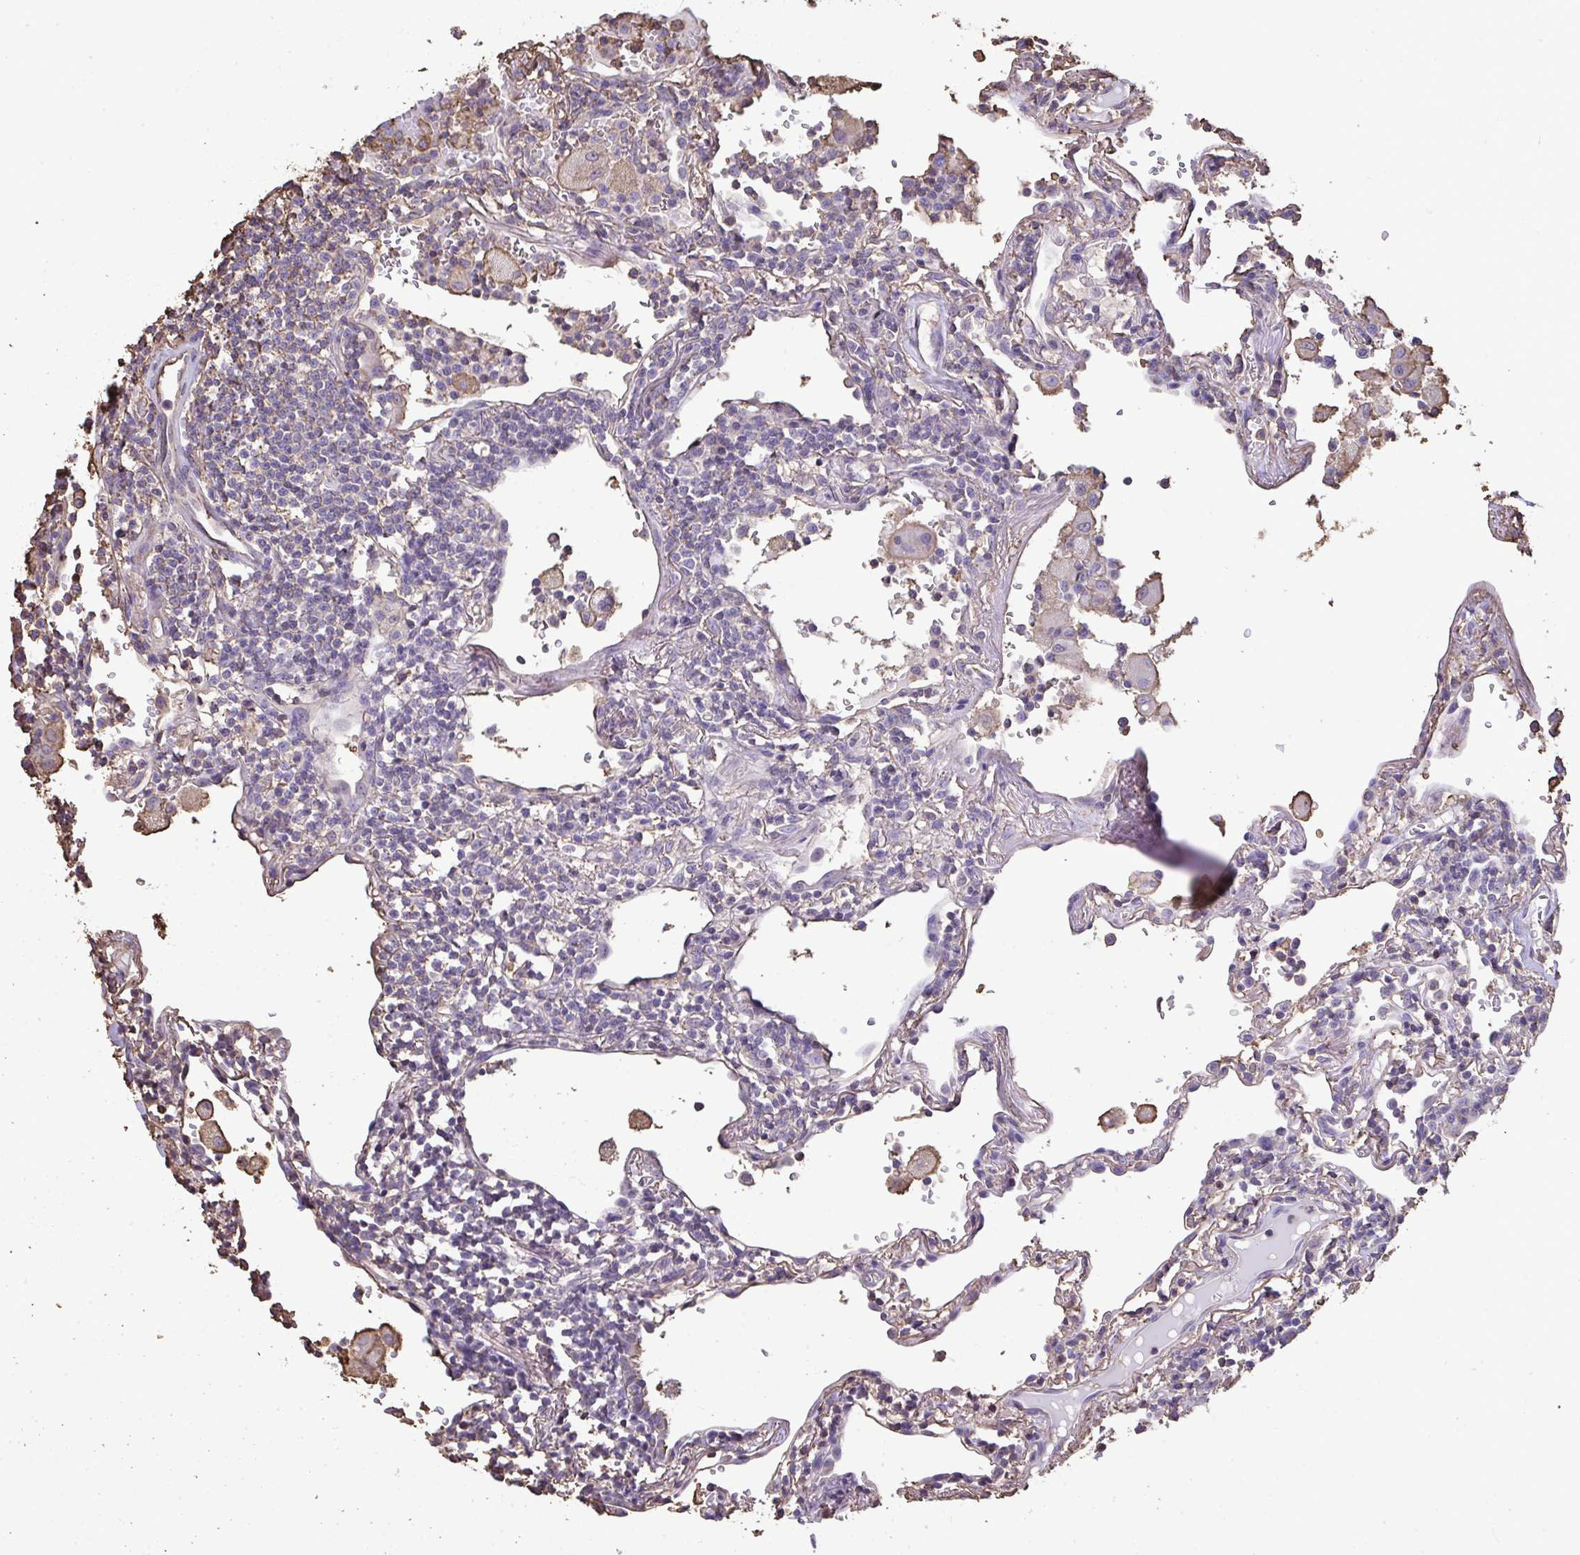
{"staining": {"intensity": "negative", "quantity": "none", "location": "none"}, "tissue": "lymphoma", "cell_type": "Tumor cells", "image_type": "cancer", "snomed": [{"axis": "morphology", "description": "Malignant lymphoma, non-Hodgkin's type, Low grade"}, {"axis": "topography", "description": "Lung"}], "caption": "Tumor cells show no significant positivity in lymphoma. (DAB immunohistochemistry with hematoxylin counter stain).", "gene": "ANXA5", "patient": {"sex": "female", "age": 71}}